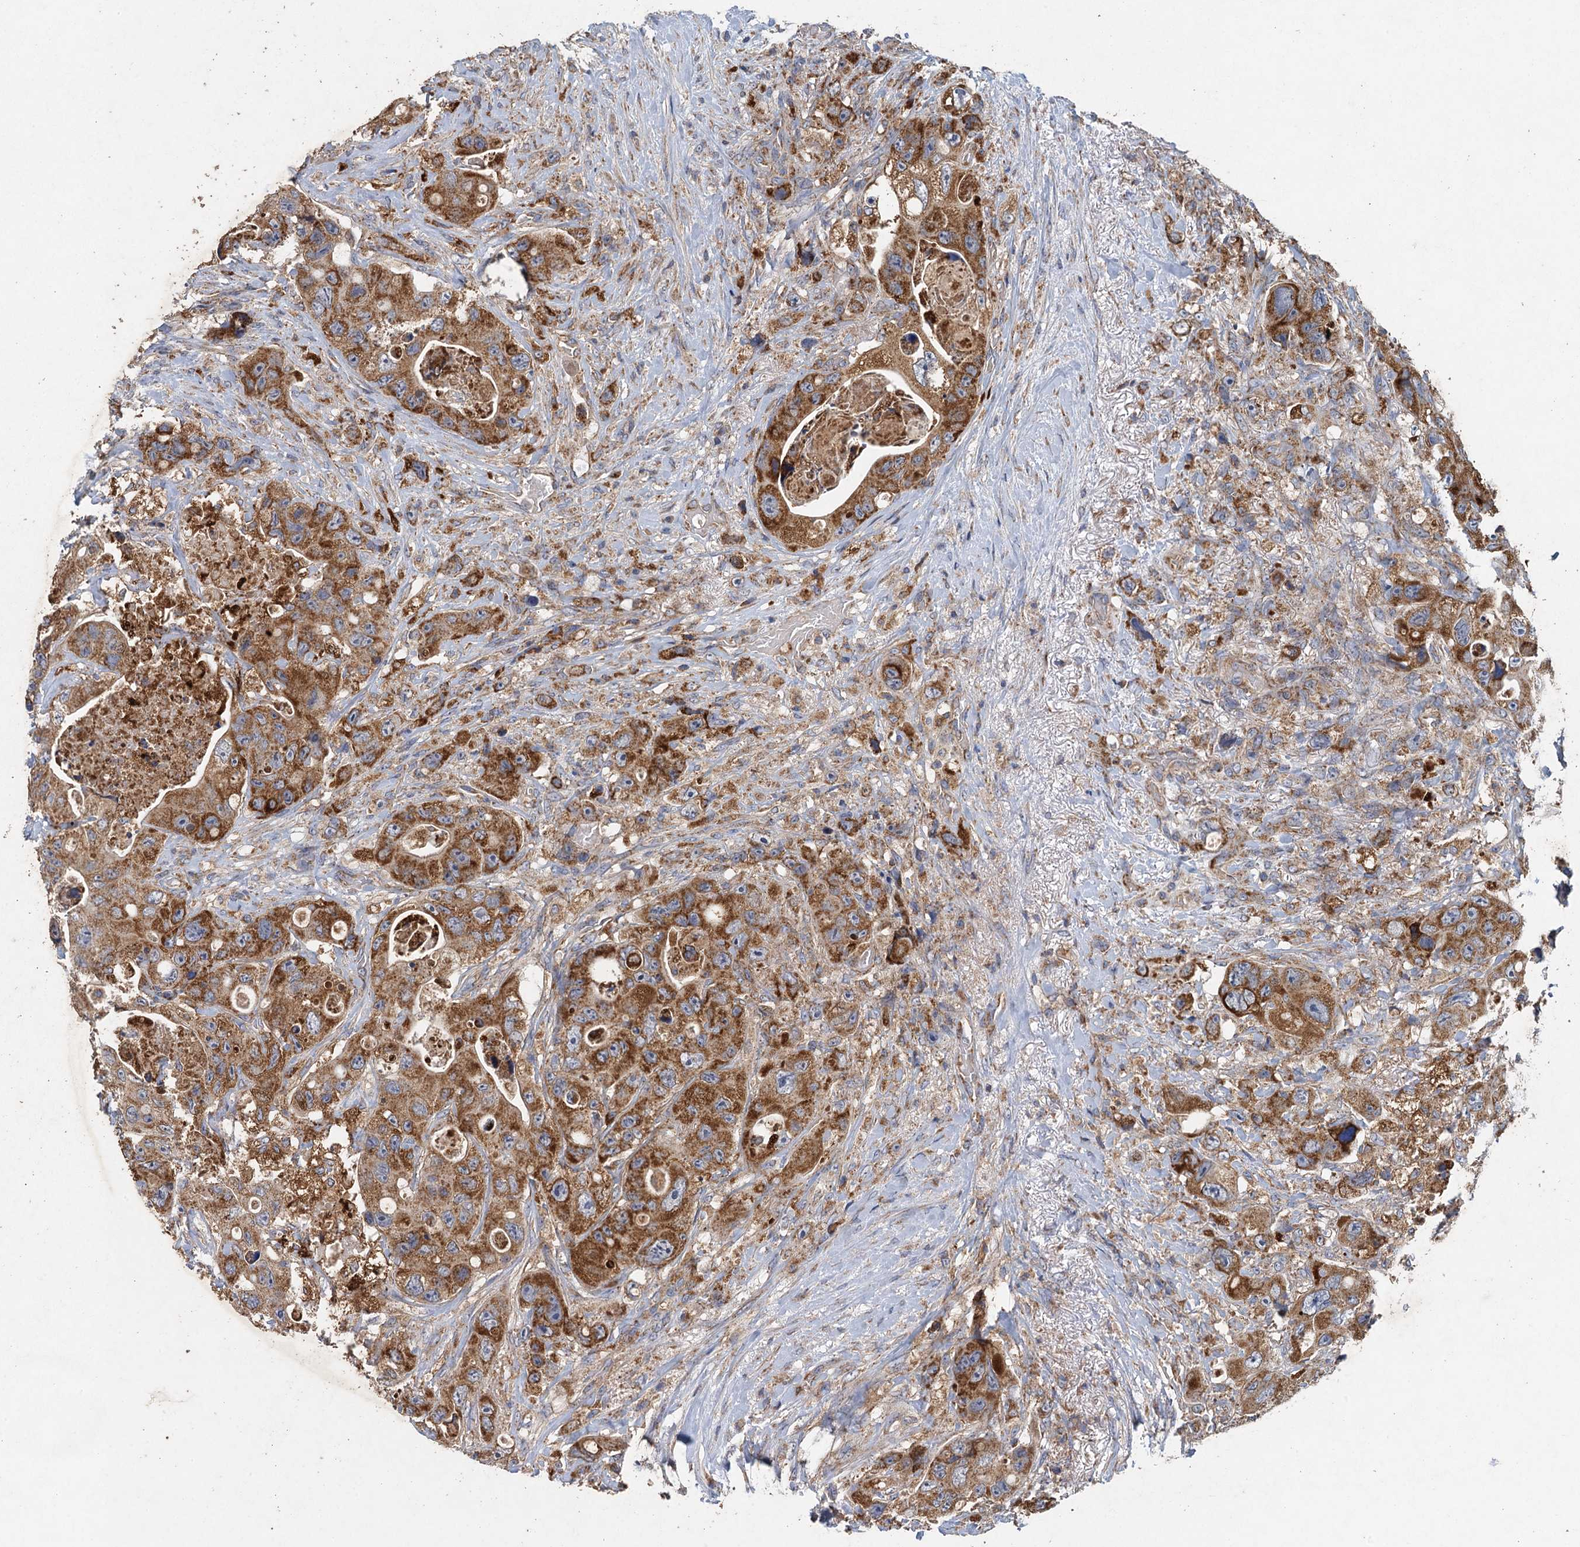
{"staining": {"intensity": "strong", "quantity": ">75%", "location": "cytoplasmic/membranous"}, "tissue": "colorectal cancer", "cell_type": "Tumor cells", "image_type": "cancer", "snomed": [{"axis": "morphology", "description": "Adenocarcinoma, NOS"}, {"axis": "topography", "description": "Colon"}], "caption": "Colorectal cancer stained with DAB IHC reveals high levels of strong cytoplasmic/membranous staining in approximately >75% of tumor cells.", "gene": "BCS1L", "patient": {"sex": "female", "age": 46}}